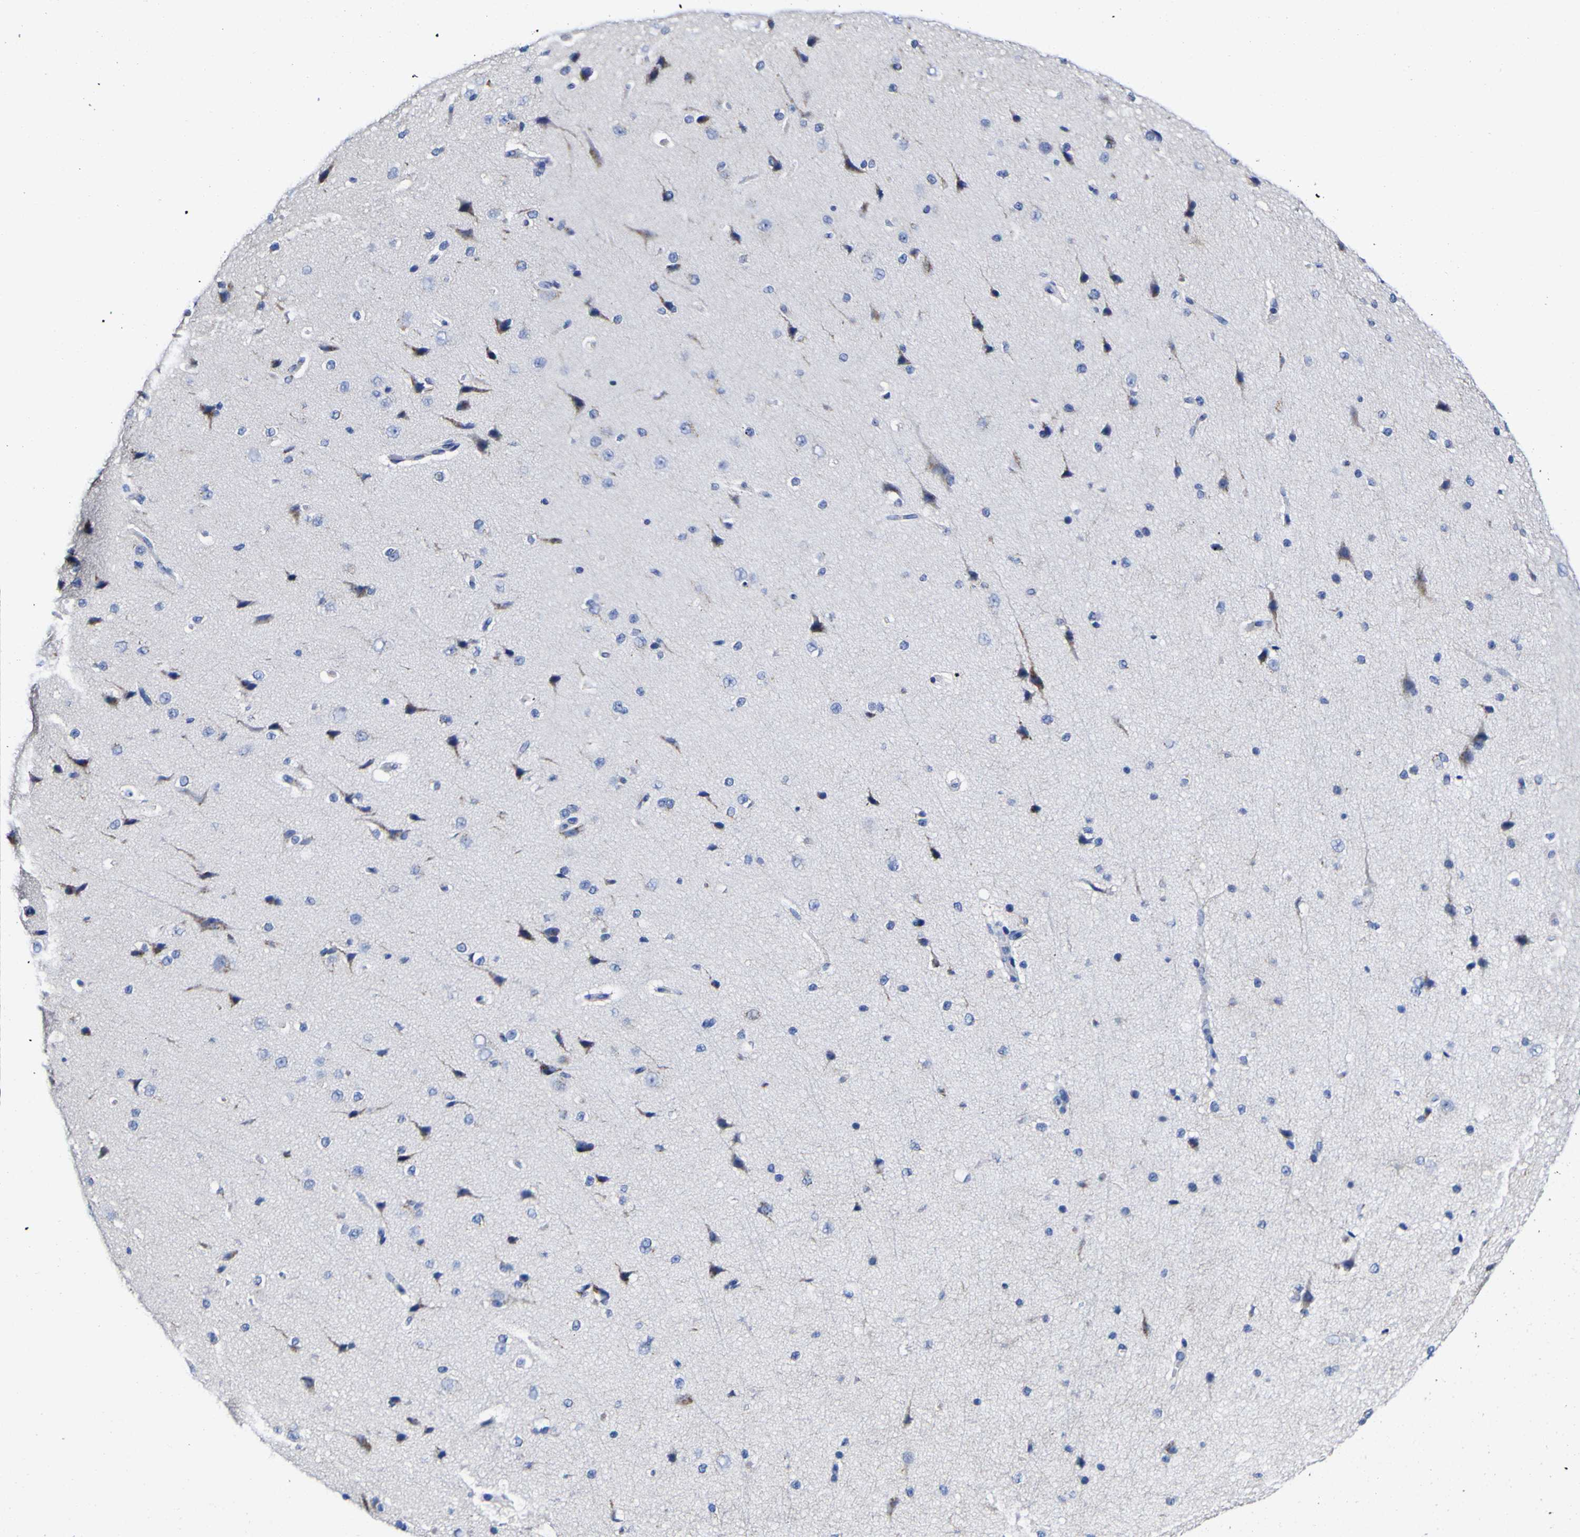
{"staining": {"intensity": "negative", "quantity": "none", "location": "none"}, "tissue": "cerebral cortex", "cell_type": "Endothelial cells", "image_type": "normal", "snomed": [{"axis": "morphology", "description": "Normal tissue, NOS"}, {"axis": "morphology", "description": "Developmental malformation"}, {"axis": "topography", "description": "Cerebral cortex"}], "caption": "Human cerebral cortex stained for a protein using immunohistochemistry demonstrates no staining in endothelial cells.", "gene": "GOLM1", "patient": {"sex": "female", "age": 30}}